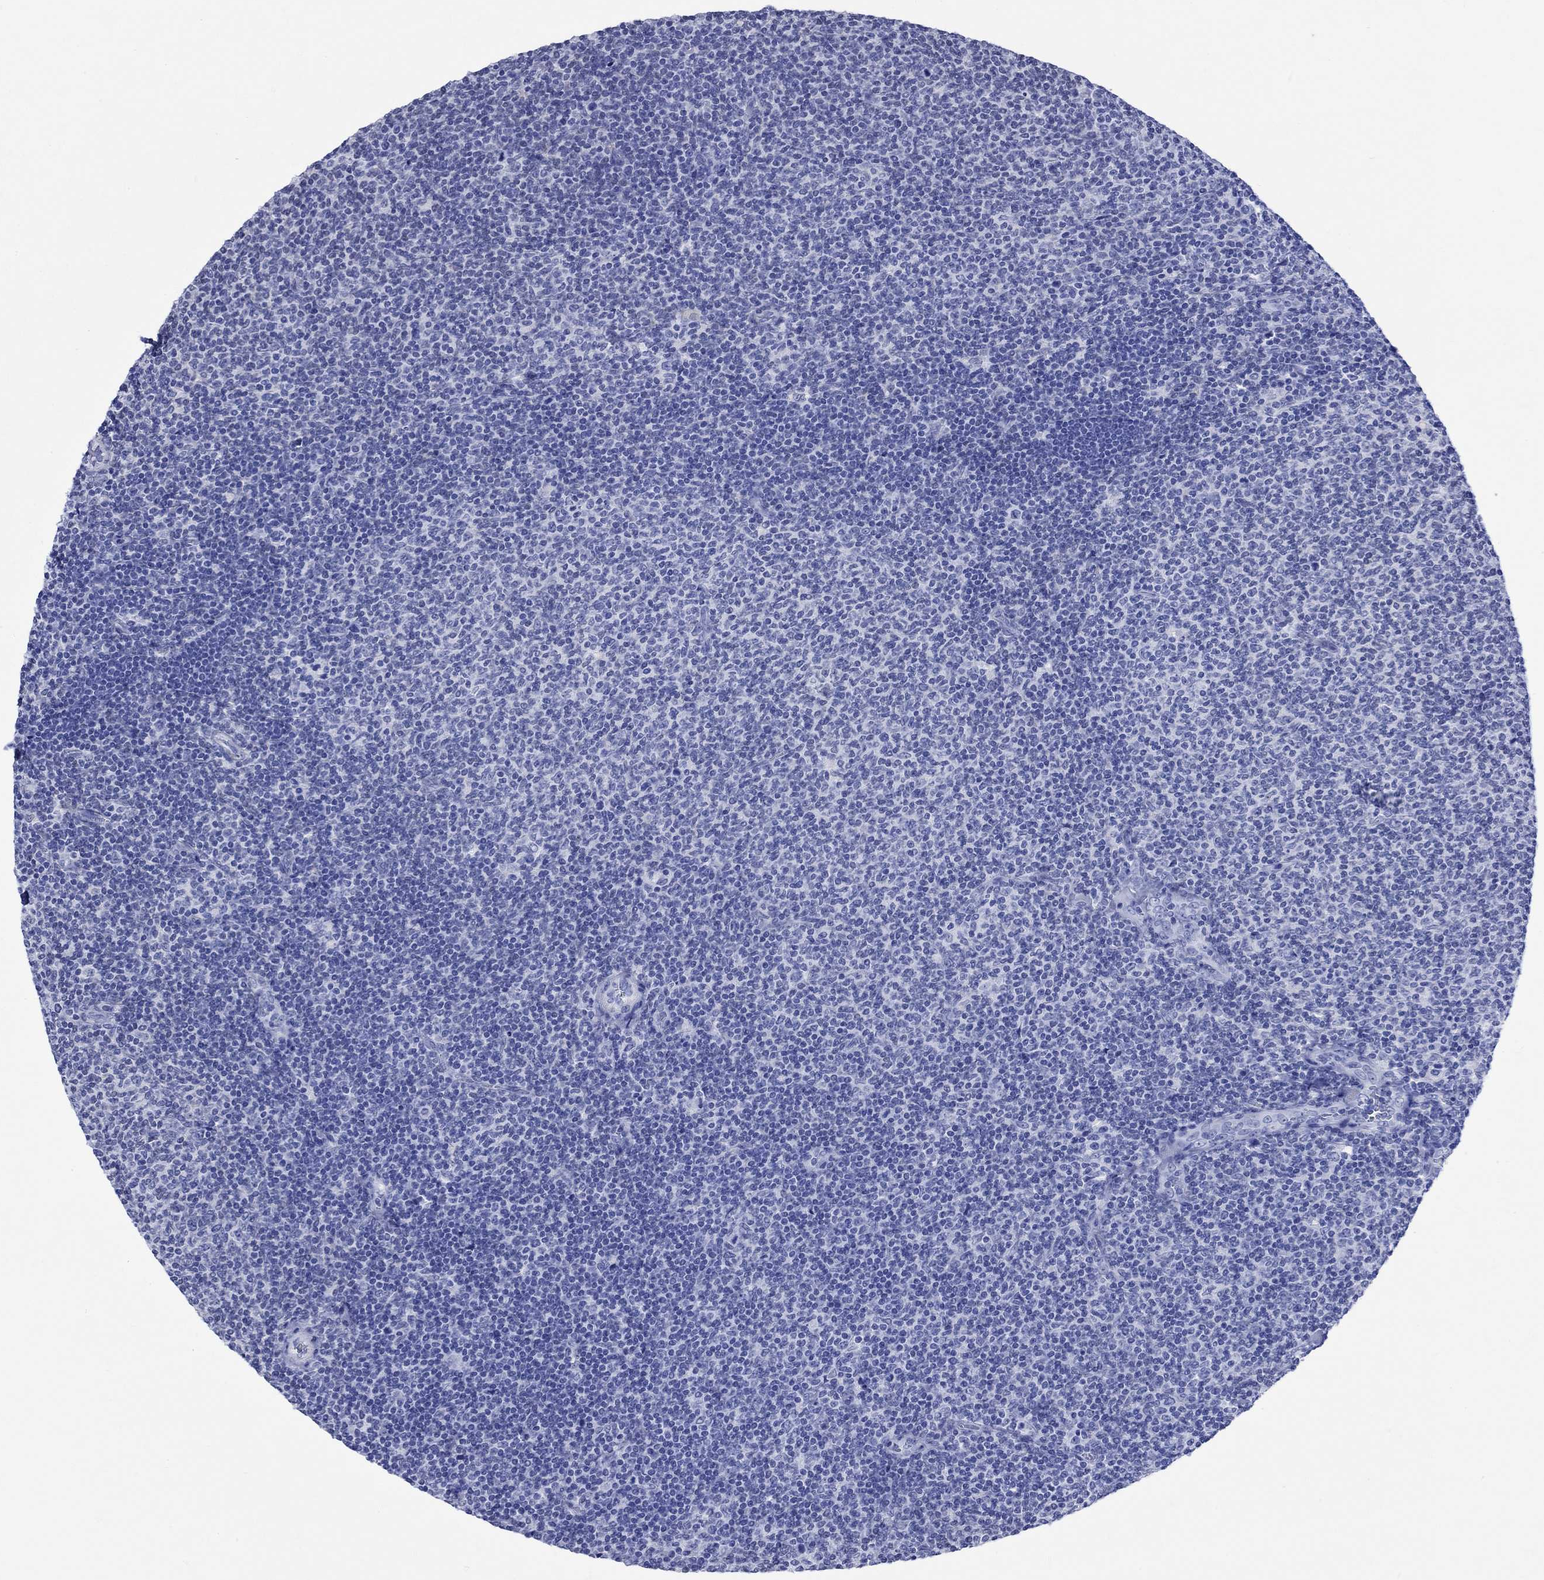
{"staining": {"intensity": "negative", "quantity": "none", "location": "none"}, "tissue": "lymphoma", "cell_type": "Tumor cells", "image_type": "cancer", "snomed": [{"axis": "morphology", "description": "Malignant lymphoma, non-Hodgkin's type, Low grade"}, {"axis": "topography", "description": "Lymph node"}], "caption": "A histopathology image of human low-grade malignant lymphoma, non-Hodgkin's type is negative for staining in tumor cells.", "gene": "CRYAB", "patient": {"sex": "male", "age": 52}}